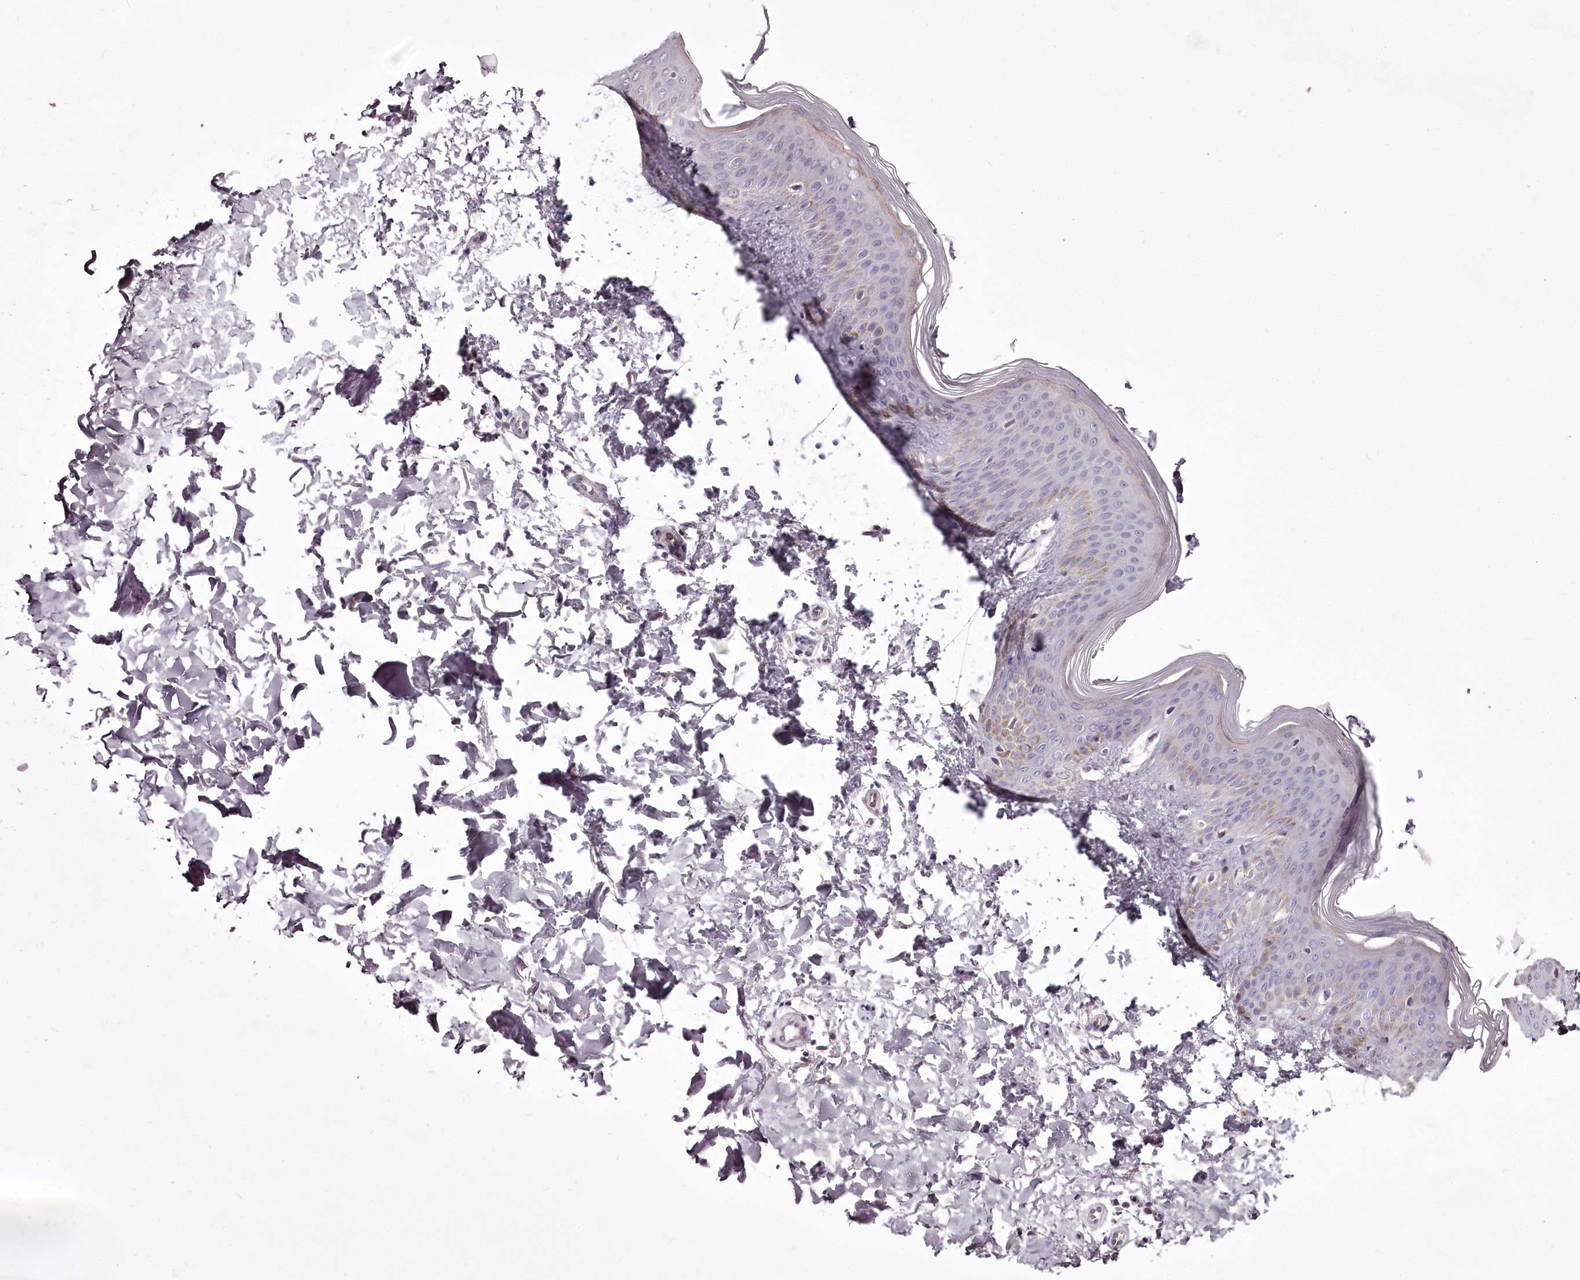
{"staining": {"intensity": "negative", "quantity": "none", "location": "none"}, "tissue": "skin", "cell_type": "Fibroblasts", "image_type": "normal", "snomed": [{"axis": "morphology", "description": "Normal tissue, NOS"}, {"axis": "topography", "description": "Skin"}], "caption": "Micrograph shows no significant protein positivity in fibroblasts of benign skin.", "gene": "C1orf56", "patient": {"sex": "male", "age": 36}}